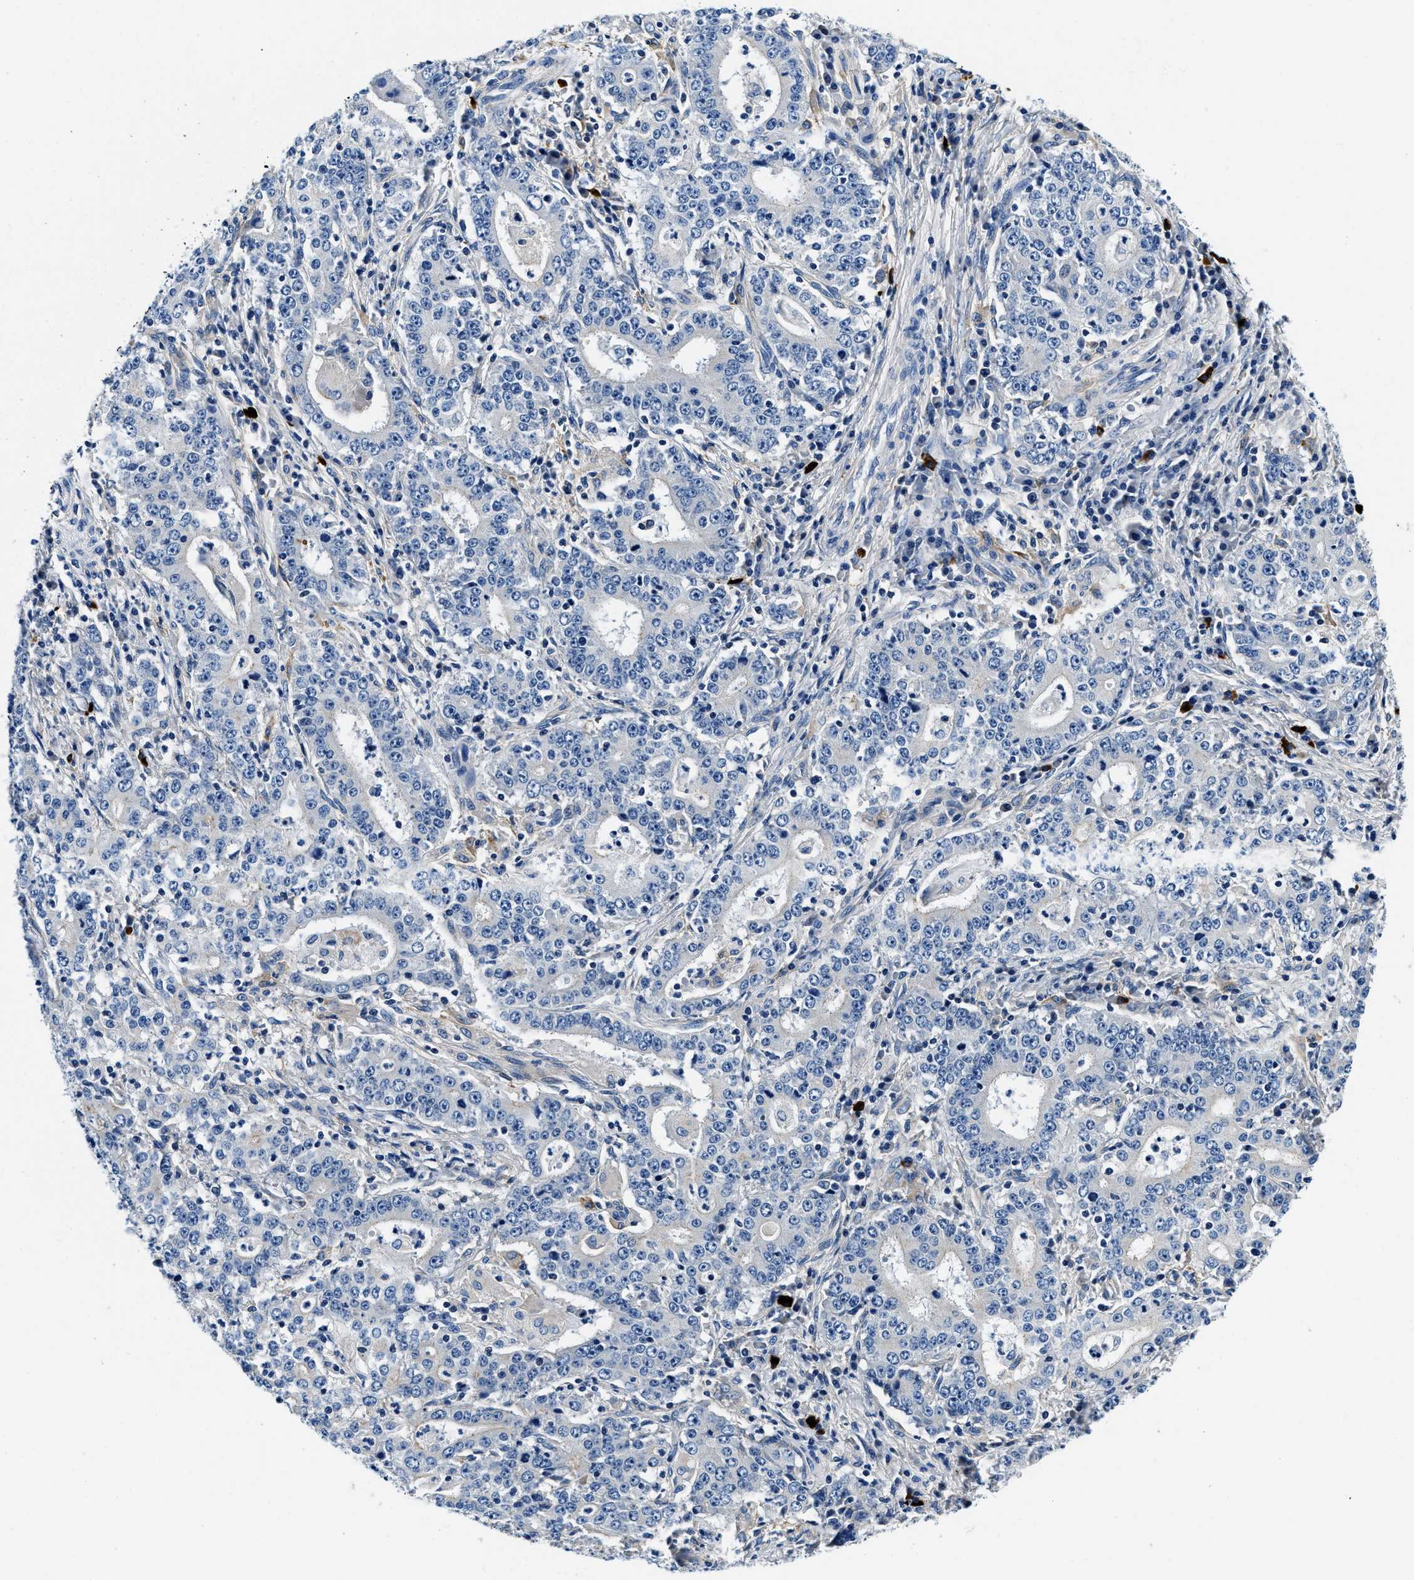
{"staining": {"intensity": "negative", "quantity": "none", "location": "none"}, "tissue": "stomach cancer", "cell_type": "Tumor cells", "image_type": "cancer", "snomed": [{"axis": "morphology", "description": "Normal tissue, NOS"}, {"axis": "morphology", "description": "Adenocarcinoma, NOS"}, {"axis": "topography", "description": "Stomach, upper"}, {"axis": "topography", "description": "Stomach"}], "caption": "The micrograph displays no staining of tumor cells in adenocarcinoma (stomach).", "gene": "ZFAND3", "patient": {"sex": "male", "age": 59}}